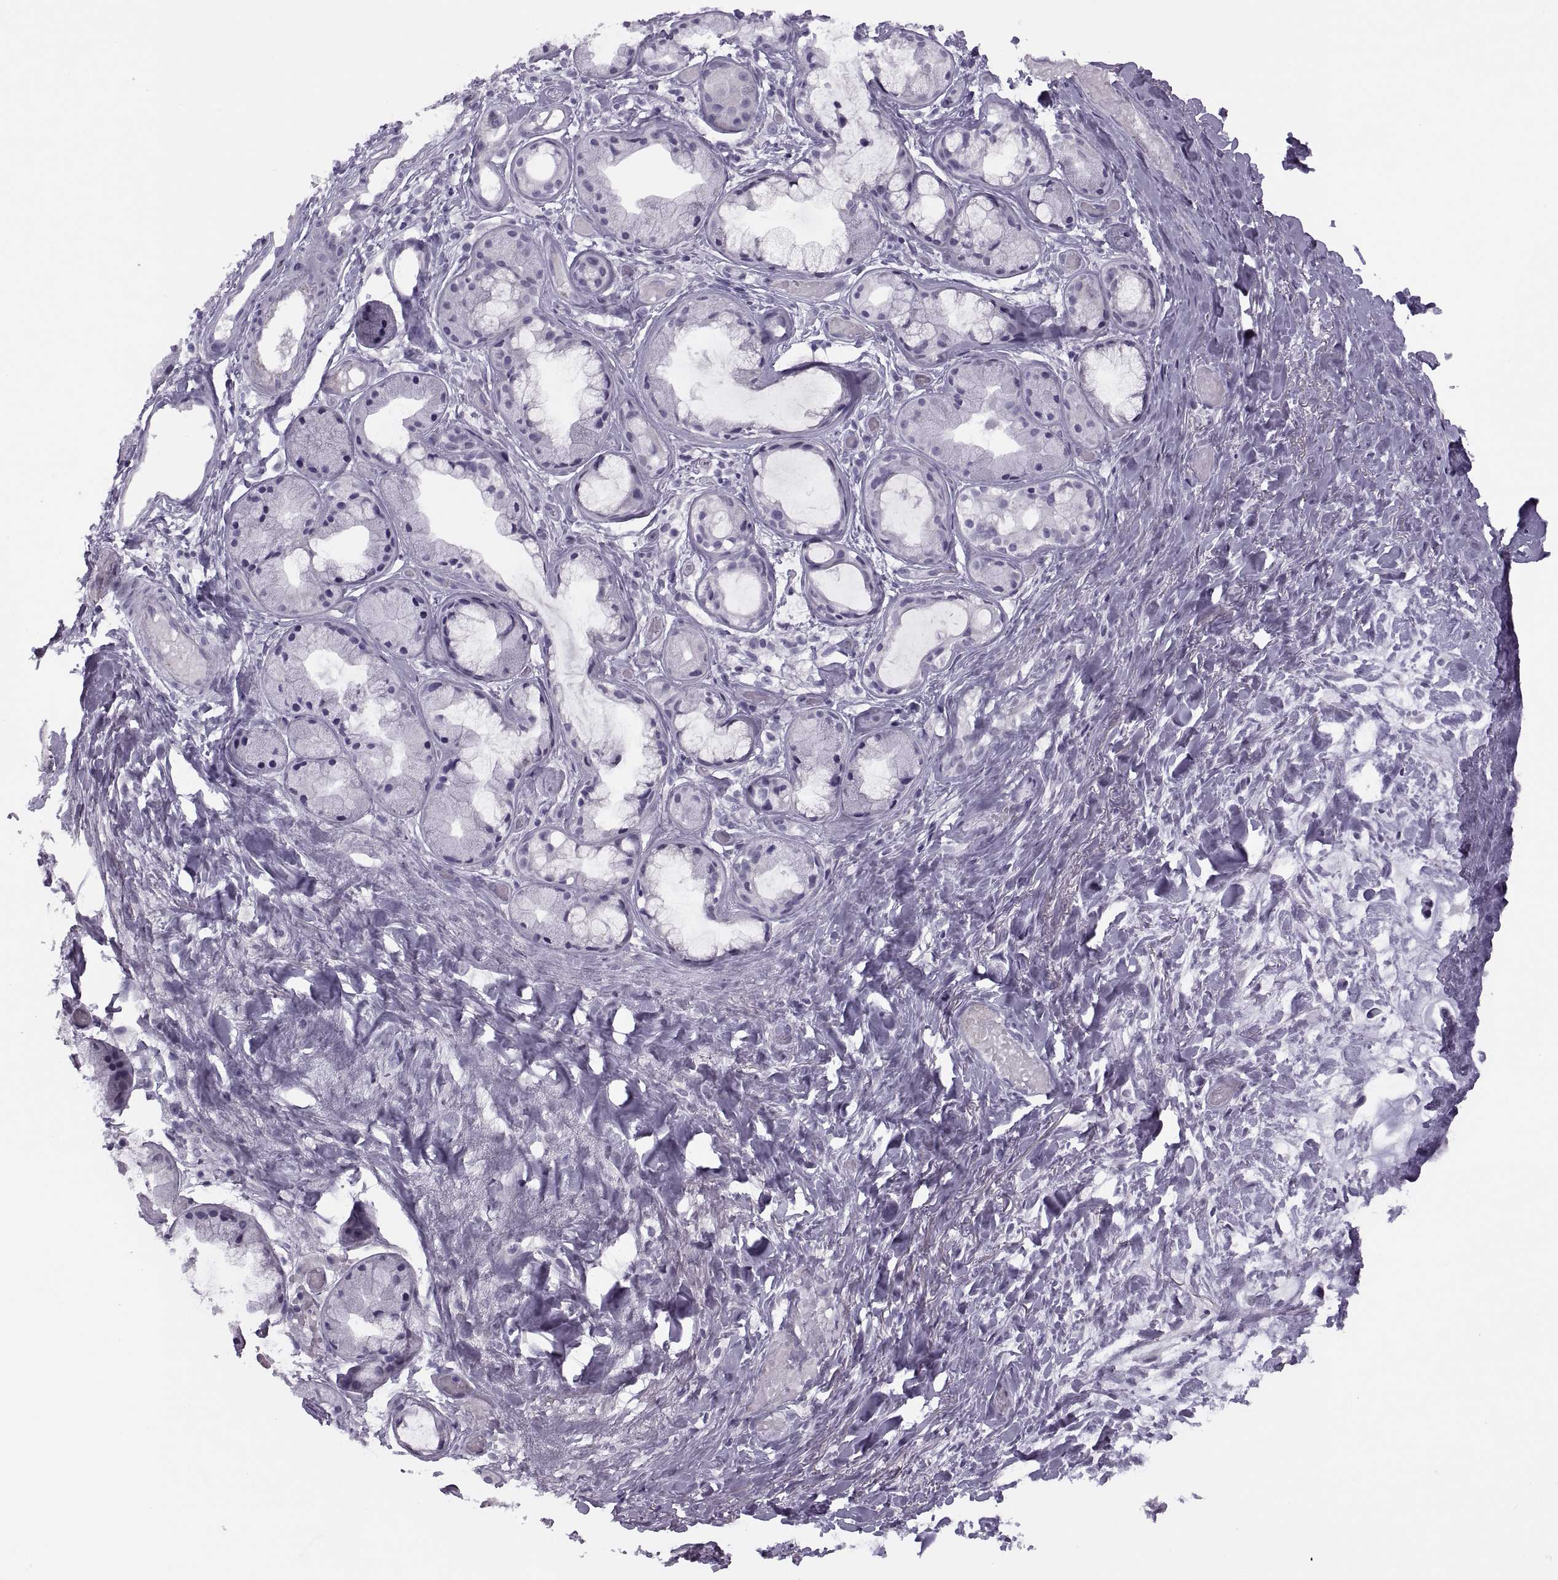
{"staining": {"intensity": "negative", "quantity": "none", "location": "none"}, "tissue": "soft tissue", "cell_type": "Fibroblasts", "image_type": "normal", "snomed": [{"axis": "morphology", "description": "Normal tissue, NOS"}, {"axis": "topography", "description": "Cartilage tissue"}], "caption": "An image of human soft tissue is negative for staining in fibroblasts. The staining was performed using DAB to visualize the protein expression in brown, while the nuclei were stained in blue with hematoxylin (Magnification: 20x).", "gene": "FAM24A", "patient": {"sex": "male", "age": 62}}